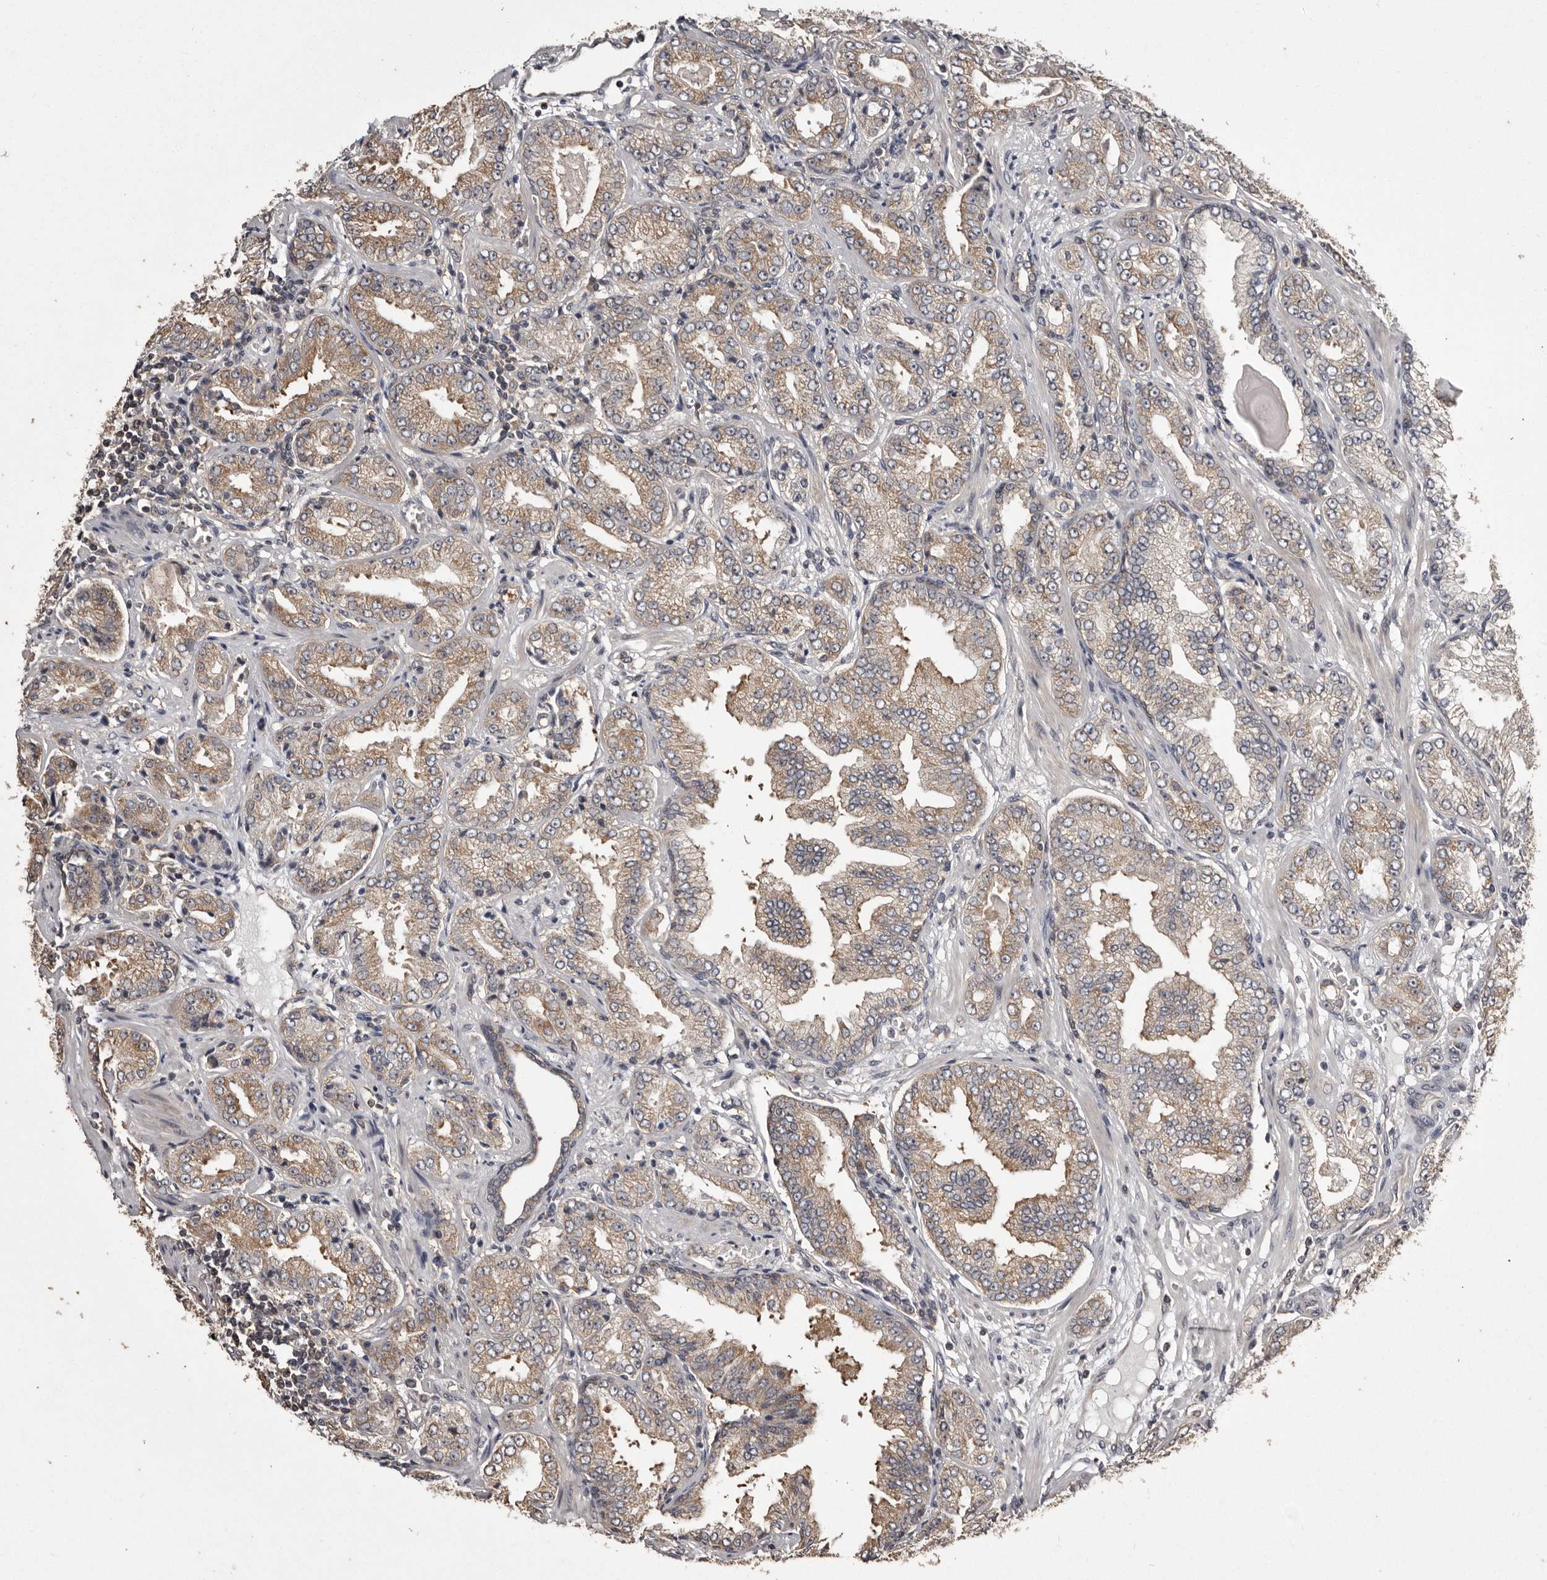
{"staining": {"intensity": "moderate", "quantity": "25%-75%", "location": "cytoplasmic/membranous"}, "tissue": "prostate cancer", "cell_type": "Tumor cells", "image_type": "cancer", "snomed": [{"axis": "morphology", "description": "Adenocarcinoma, High grade"}, {"axis": "topography", "description": "Prostate"}], "caption": "Immunohistochemical staining of human prostate cancer (adenocarcinoma (high-grade)) displays medium levels of moderate cytoplasmic/membranous protein positivity in approximately 25%-75% of tumor cells.", "gene": "DARS1", "patient": {"sex": "male", "age": 71}}